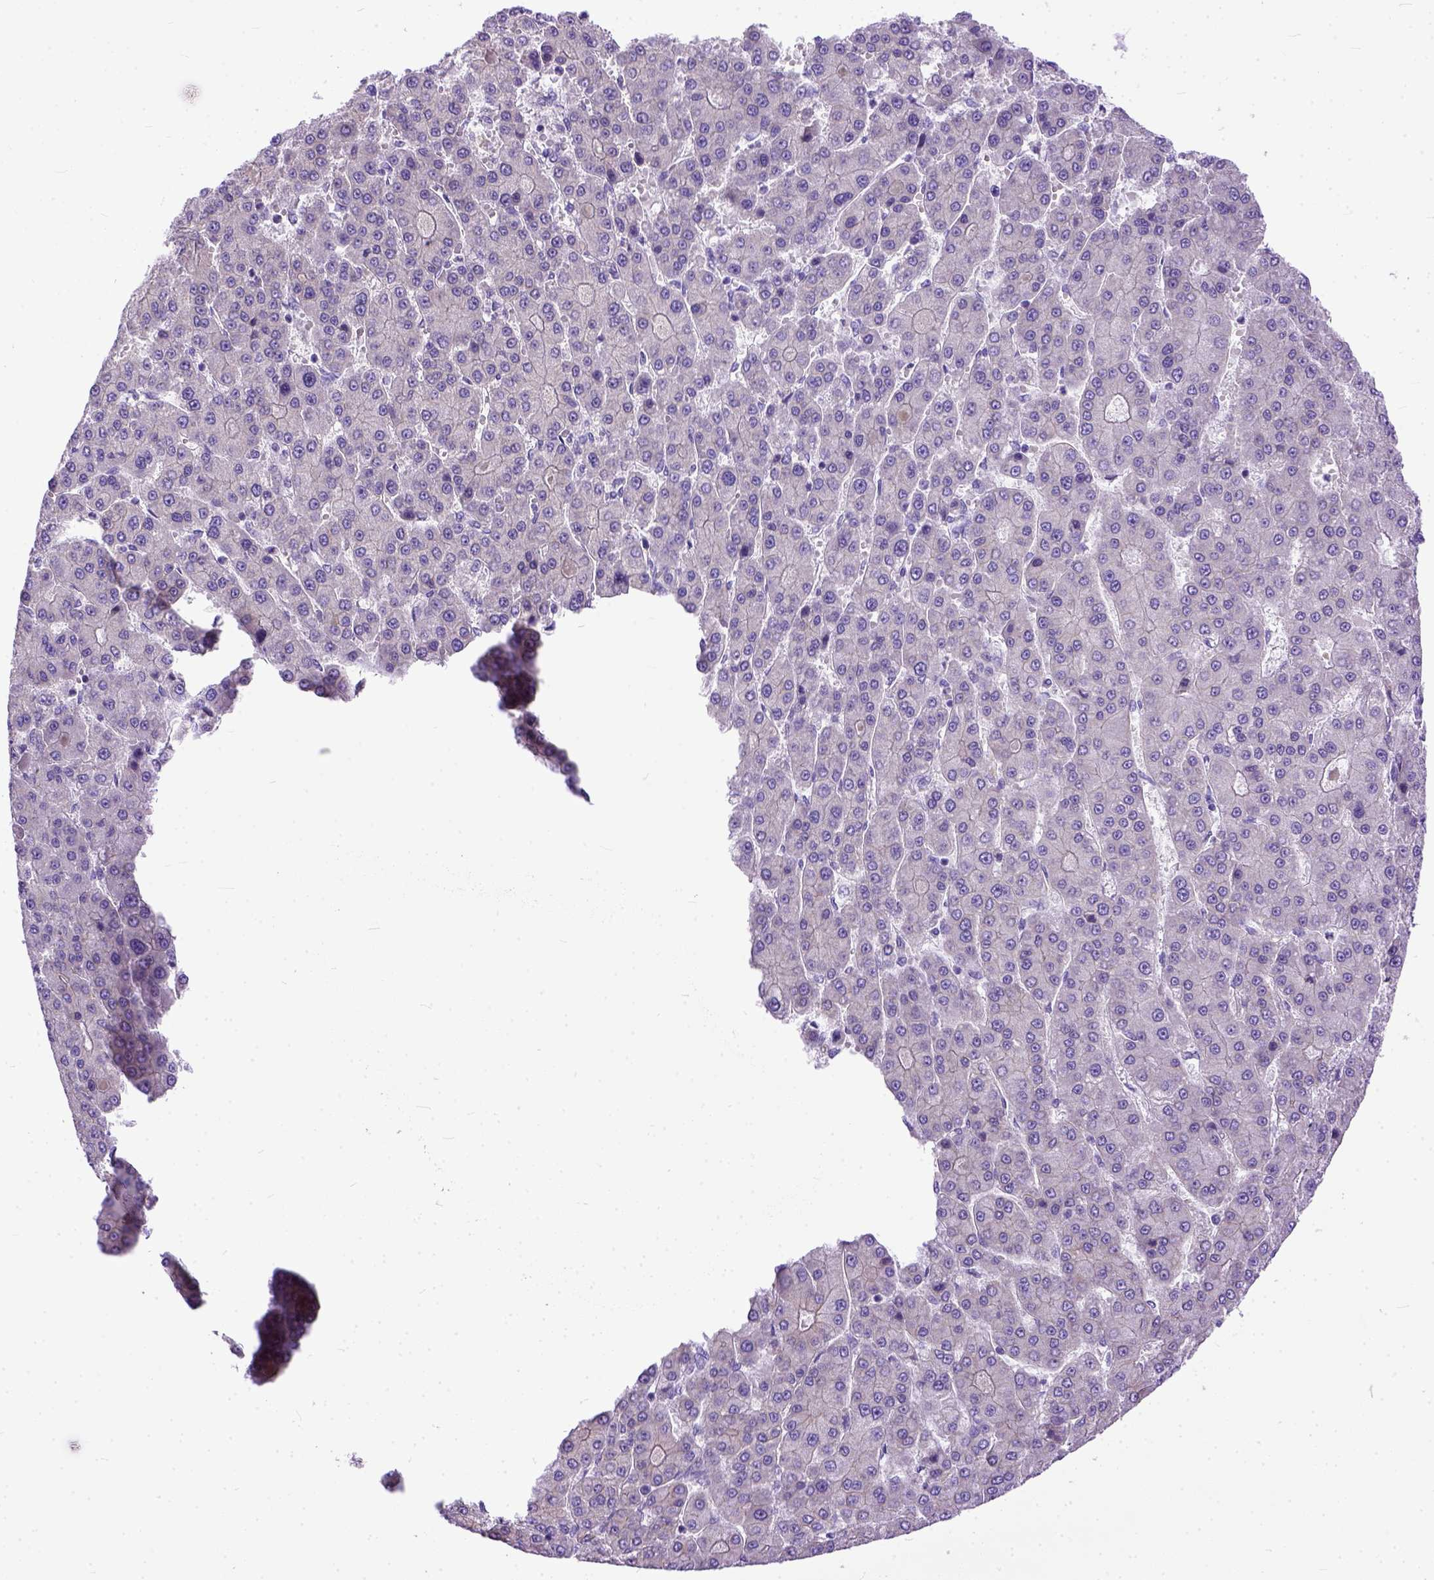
{"staining": {"intensity": "negative", "quantity": "none", "location": "none"}, "tissue": "liver cancer", "cell_type": "Tumor cells", "image_type": "cancer", "snomed": [{"axis": "morphology", "description": "Carcinoma, Hepatocellular, NOS"}, {"axis": "topography", "description": "Liver"}], "caption": "A micrograph of human liver hepatocellular carcinoma is negative for staining in tumor cells.", "gene": "PPL", "patient": {"sex": "male", "age": 70}}